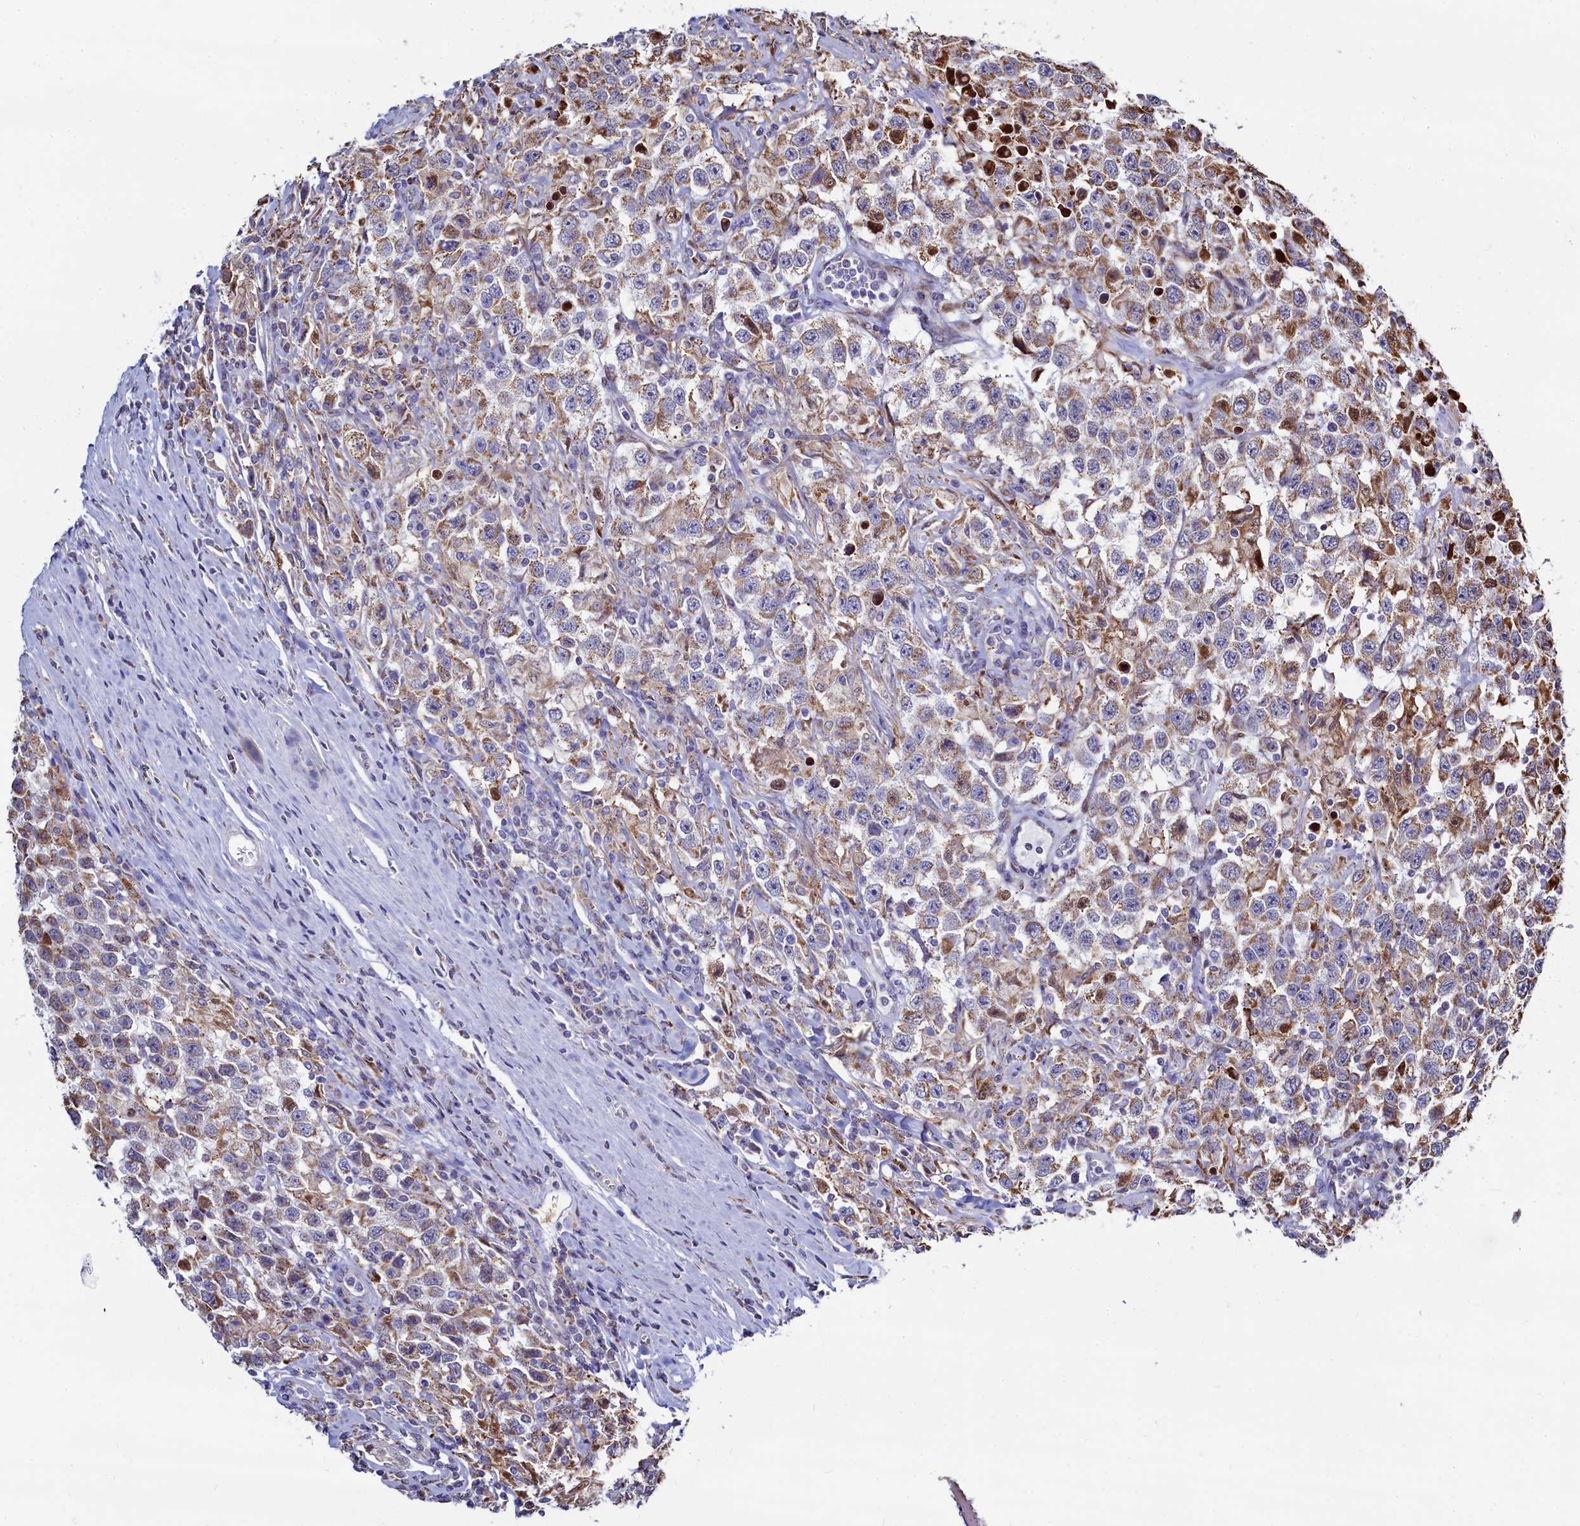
{"staining": {"intensity": "moderate", "quantity": ">75%", "location": "cytoplasmic/membranous"}, "tissue": "testis cancer", "cell_type": "Tumor cells", "image_type": "cancer", "snomed": [{"axis": "morphology", "description": "Seminoma, NOS"}, {"axis": "topography", "description": "Testis"}], "caption": "Immunohistochemistry (DAB (3,3'-diaminobenzidine)) staining of human testis seminoma displays moderate cytoplasmic/membranous protein positivity in approximately >75% of tumor cells. Immunohistochemistry (ihc) stains the protein of interest in brown and the nuclei are stained blue.", "gene": "HDGFL3", "patient": {"sex": "male", "age": 41}}